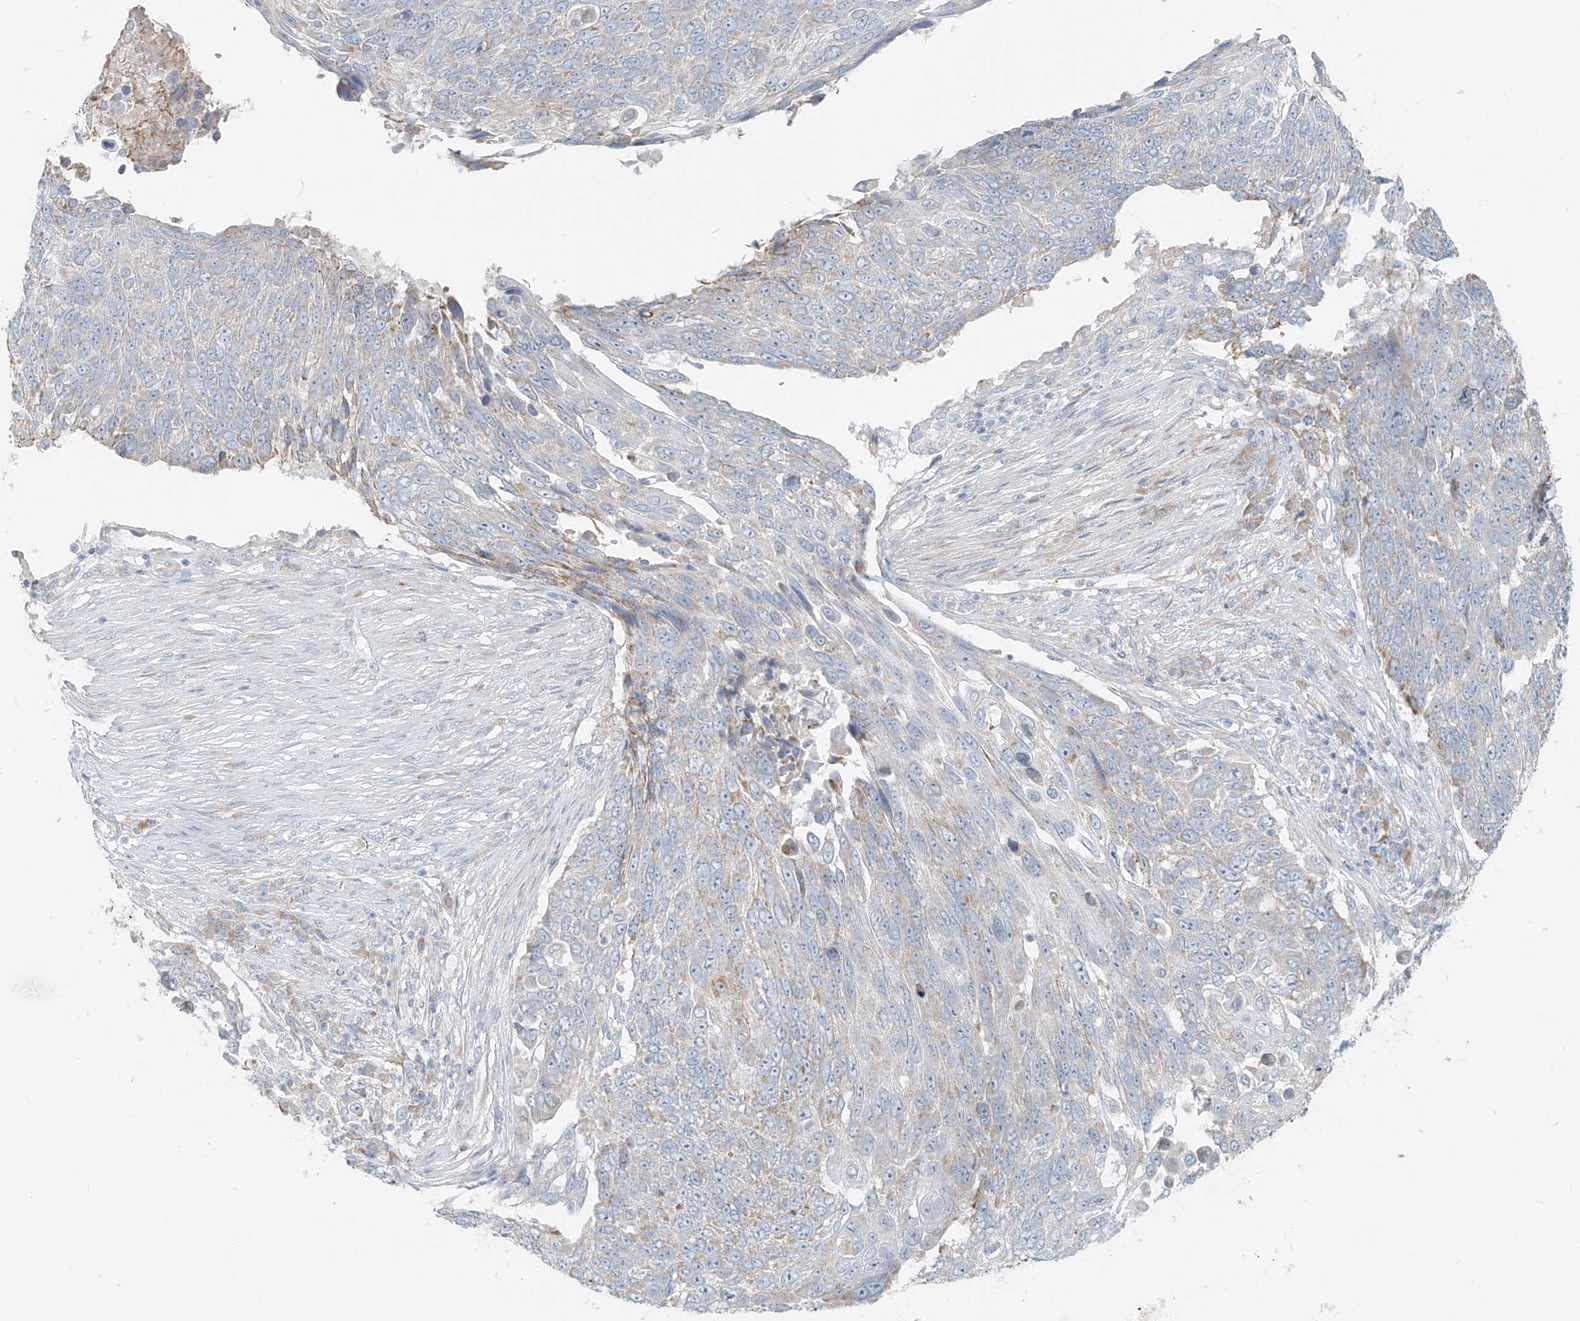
{"staining": {"intensity": "weak", "quantity": "<25%", "location": "cytoplasmic/membranous"}, "tissue": "lung cancer", "cell_type": "Tumor cells", "image_type": "cancer", "snomed": [{"axis": "morphology", "description": "Squamous cell carcinoma, NOS"}, {"axis": "topography", "description": "Lung"}], "caption": "IHC photomicrograph of lung cancer (squamous cell carcinoma) stained for a protein (brown), which demonstrates no positivity in tumor cells. Brightfield microscopy of immunohistochemistry stained with DAB (3,3'-diaminobenzidine) (brown) and hematoxylin (blue), captured at high magnification.", "gene": "UST", "patient": {"sex": "male", "age": 66}}